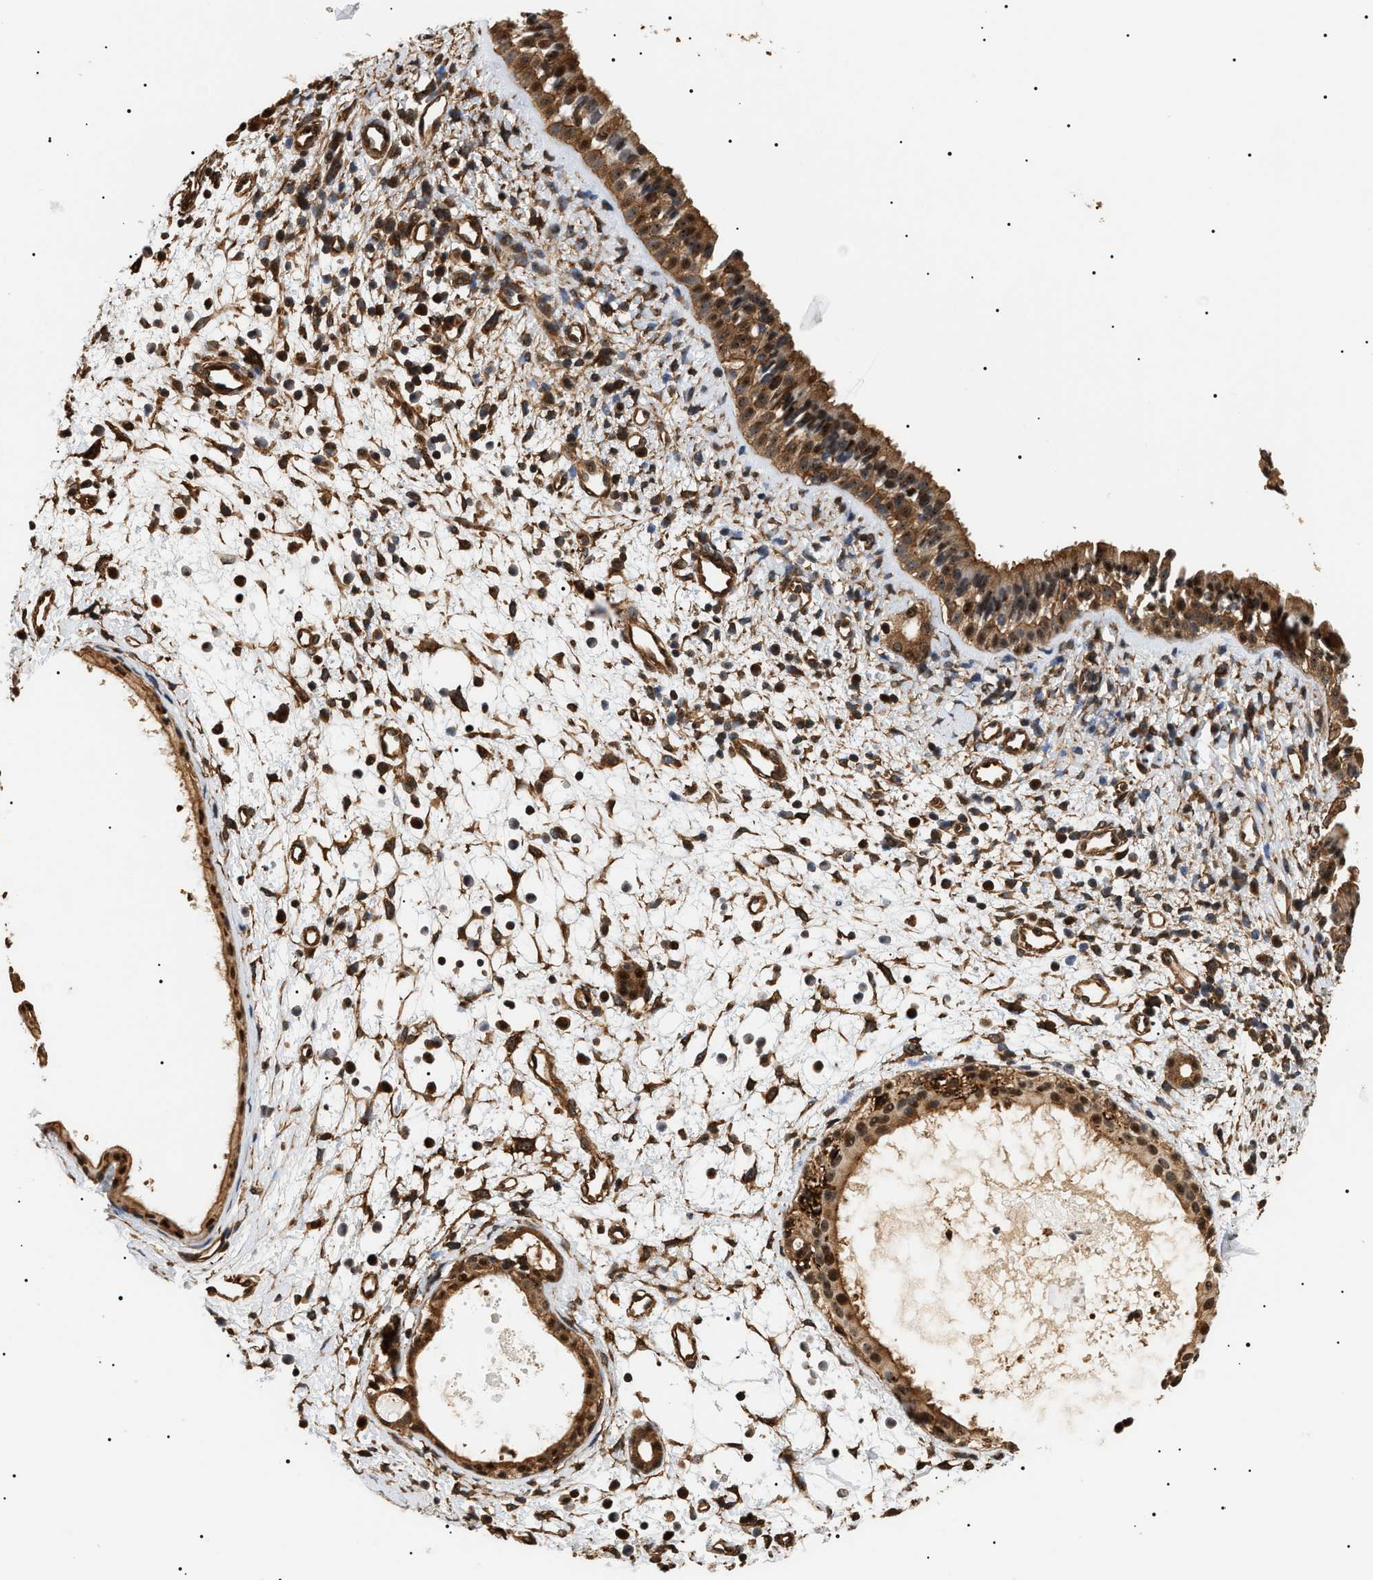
{"staining": {"intensity": "strong", "quantity": ">75%", "location": "cytoplasmic/membranous,nuclear"}, "tissue": "nasopharynx", "cell_type": "Respiratory epithelial cells", "image_type": "normal", "snomed": [{"axis": "morphology", "description": "Normal tissue, NOS"}, {"axis": "topography", "description": "Nasopharynx"}], "caption": "This histopathology image demonstrates immunohistochemistry staining of unremarkable human nasopharynx, with high strong cytoplasmic/membranous,nuclear expression in approximately >75% of respiratory epithelial cells.", "gene": "SH3GLB2", "patient": {"sex": "male", "age": 22}}